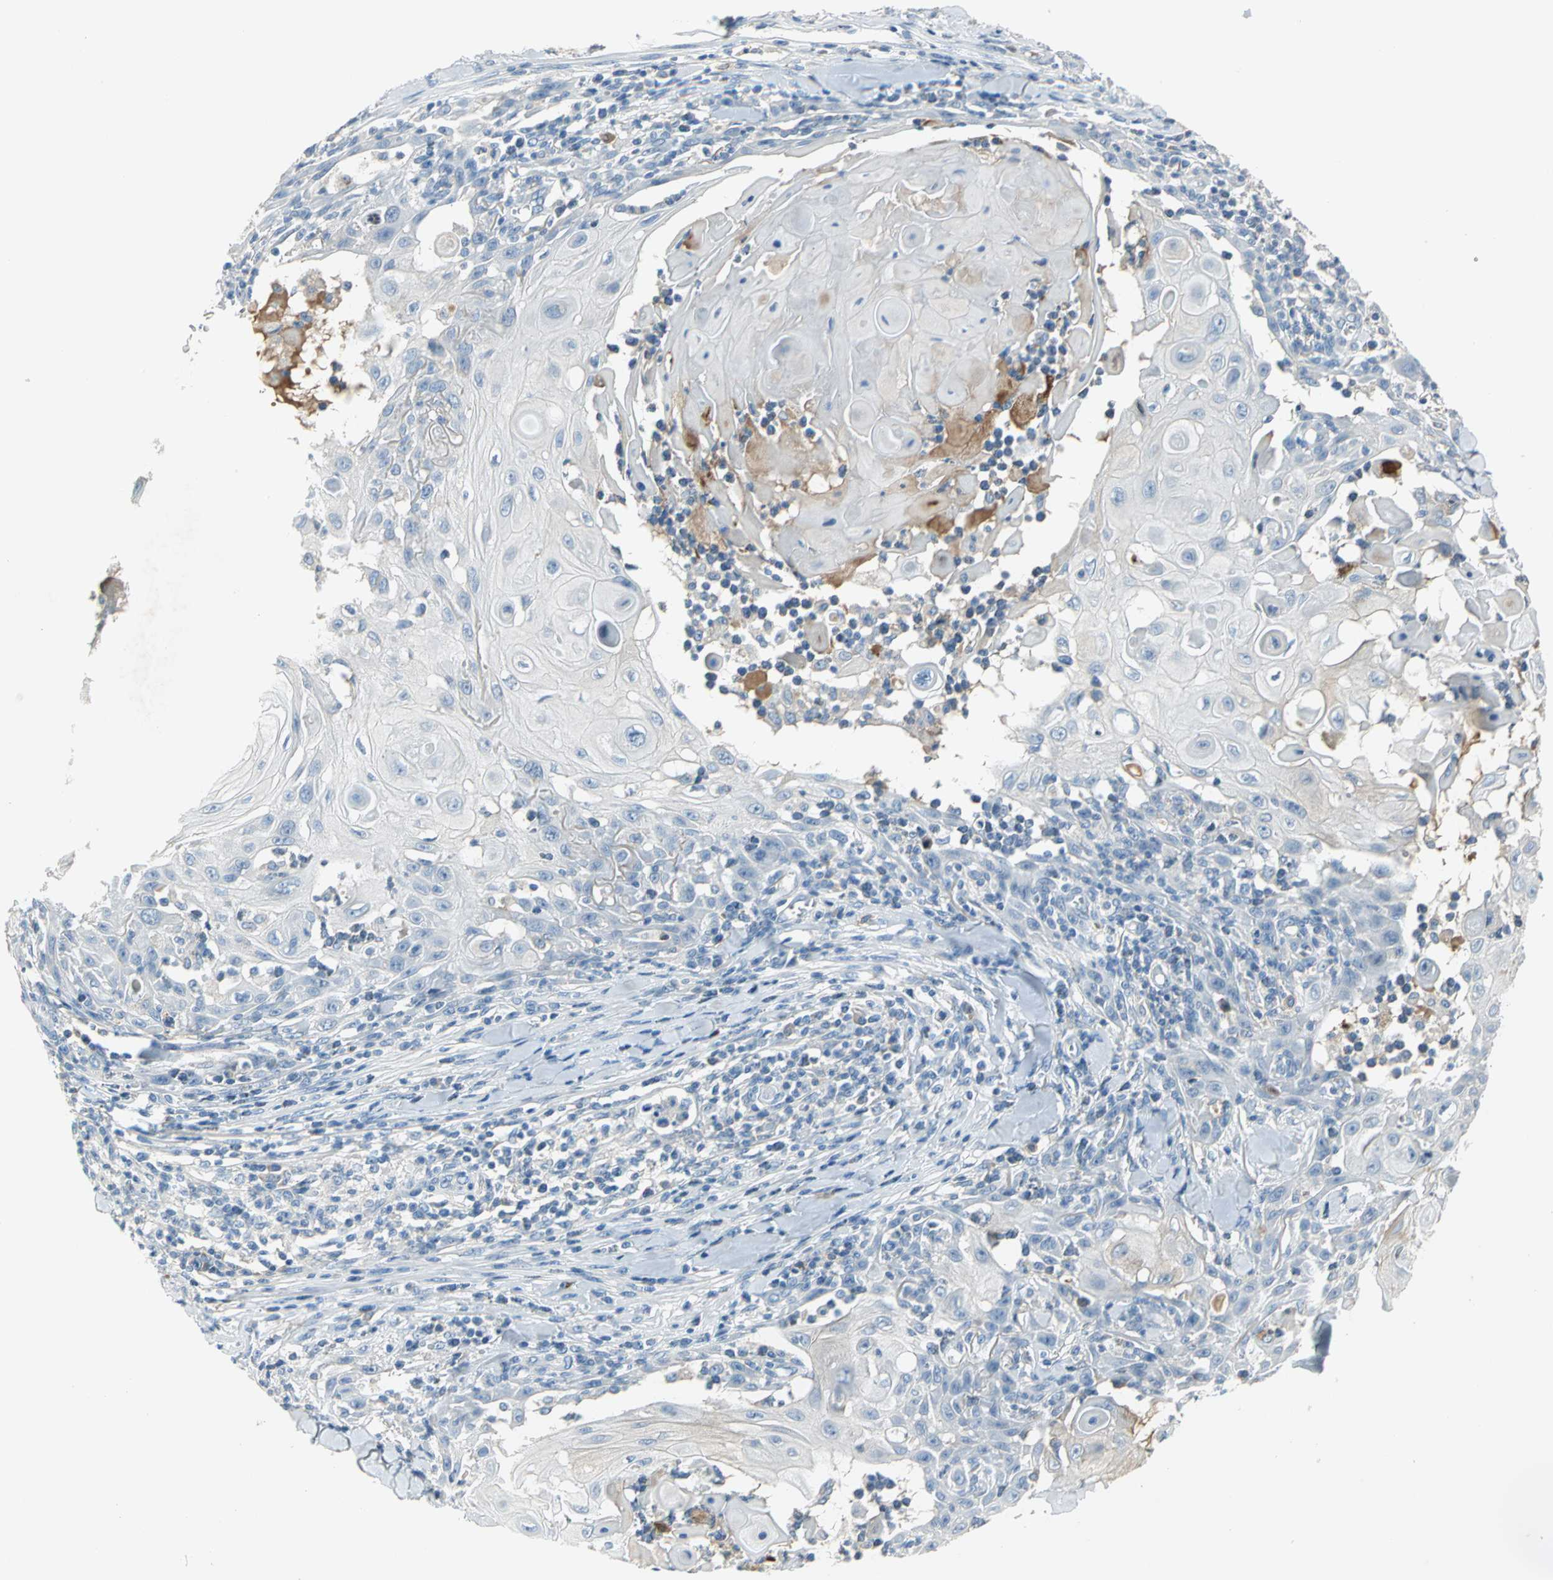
{"staining": {"intensity": "negative", "quantity": "none", "location": "none"}, "tissue": "skin cancer", "cell_type": "Tumor cells", "image_type": "cancer", "snomed": [{"axis": "morphology", "description": "Squamous cell carcinoma, NOS"}, {"axis": "topography", "description": "Skin"}], "caption": "Skin squamous cell carcinoma stained for a protein using immunohistochemistry (IHC) reveals no positivity tumor cells.", "gene": "ZIC1", "patient": {"sex": "male", "age": 24}}